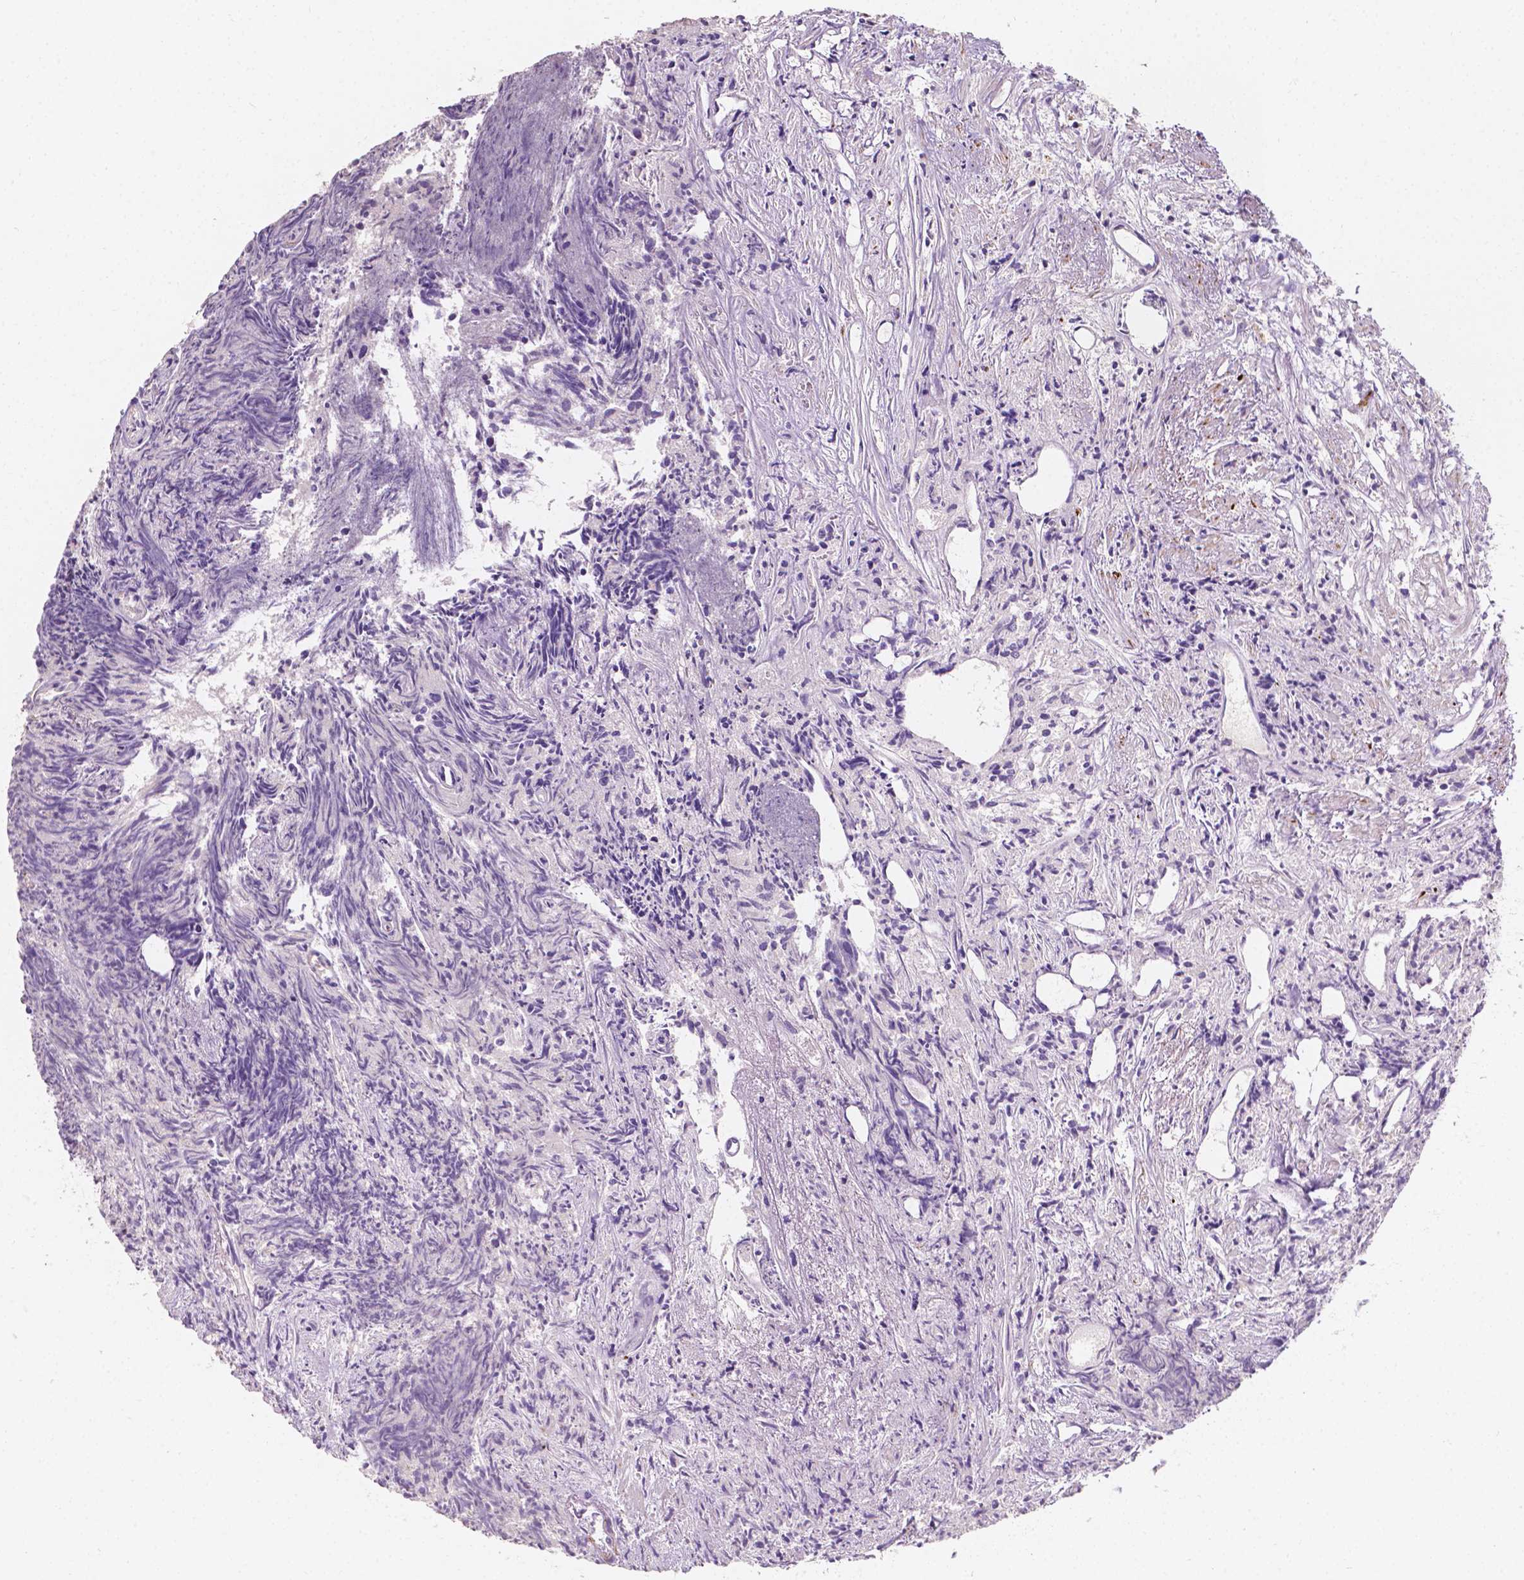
{"staining": {"intensity": "negative", "quantity": "none", "location": "none"}, "tissue": "prostate cancer", "cell_type": "Tumor cells", "image_type": "cancer", "snomed": [{"axis": "morphology", "description": "Adenocarcinoma, High grade"}, {"axis": "topography", "description": "Prostate"}], "caption": "Immunohistochemistry (IHC) image of human prostate cancer (adenocarcinoma (high-grade)) stained for a protein (brown), which shows no staining in tumor cells.", "gene": "SIRT2", "patient": {"sex": "male", "age": 58}}